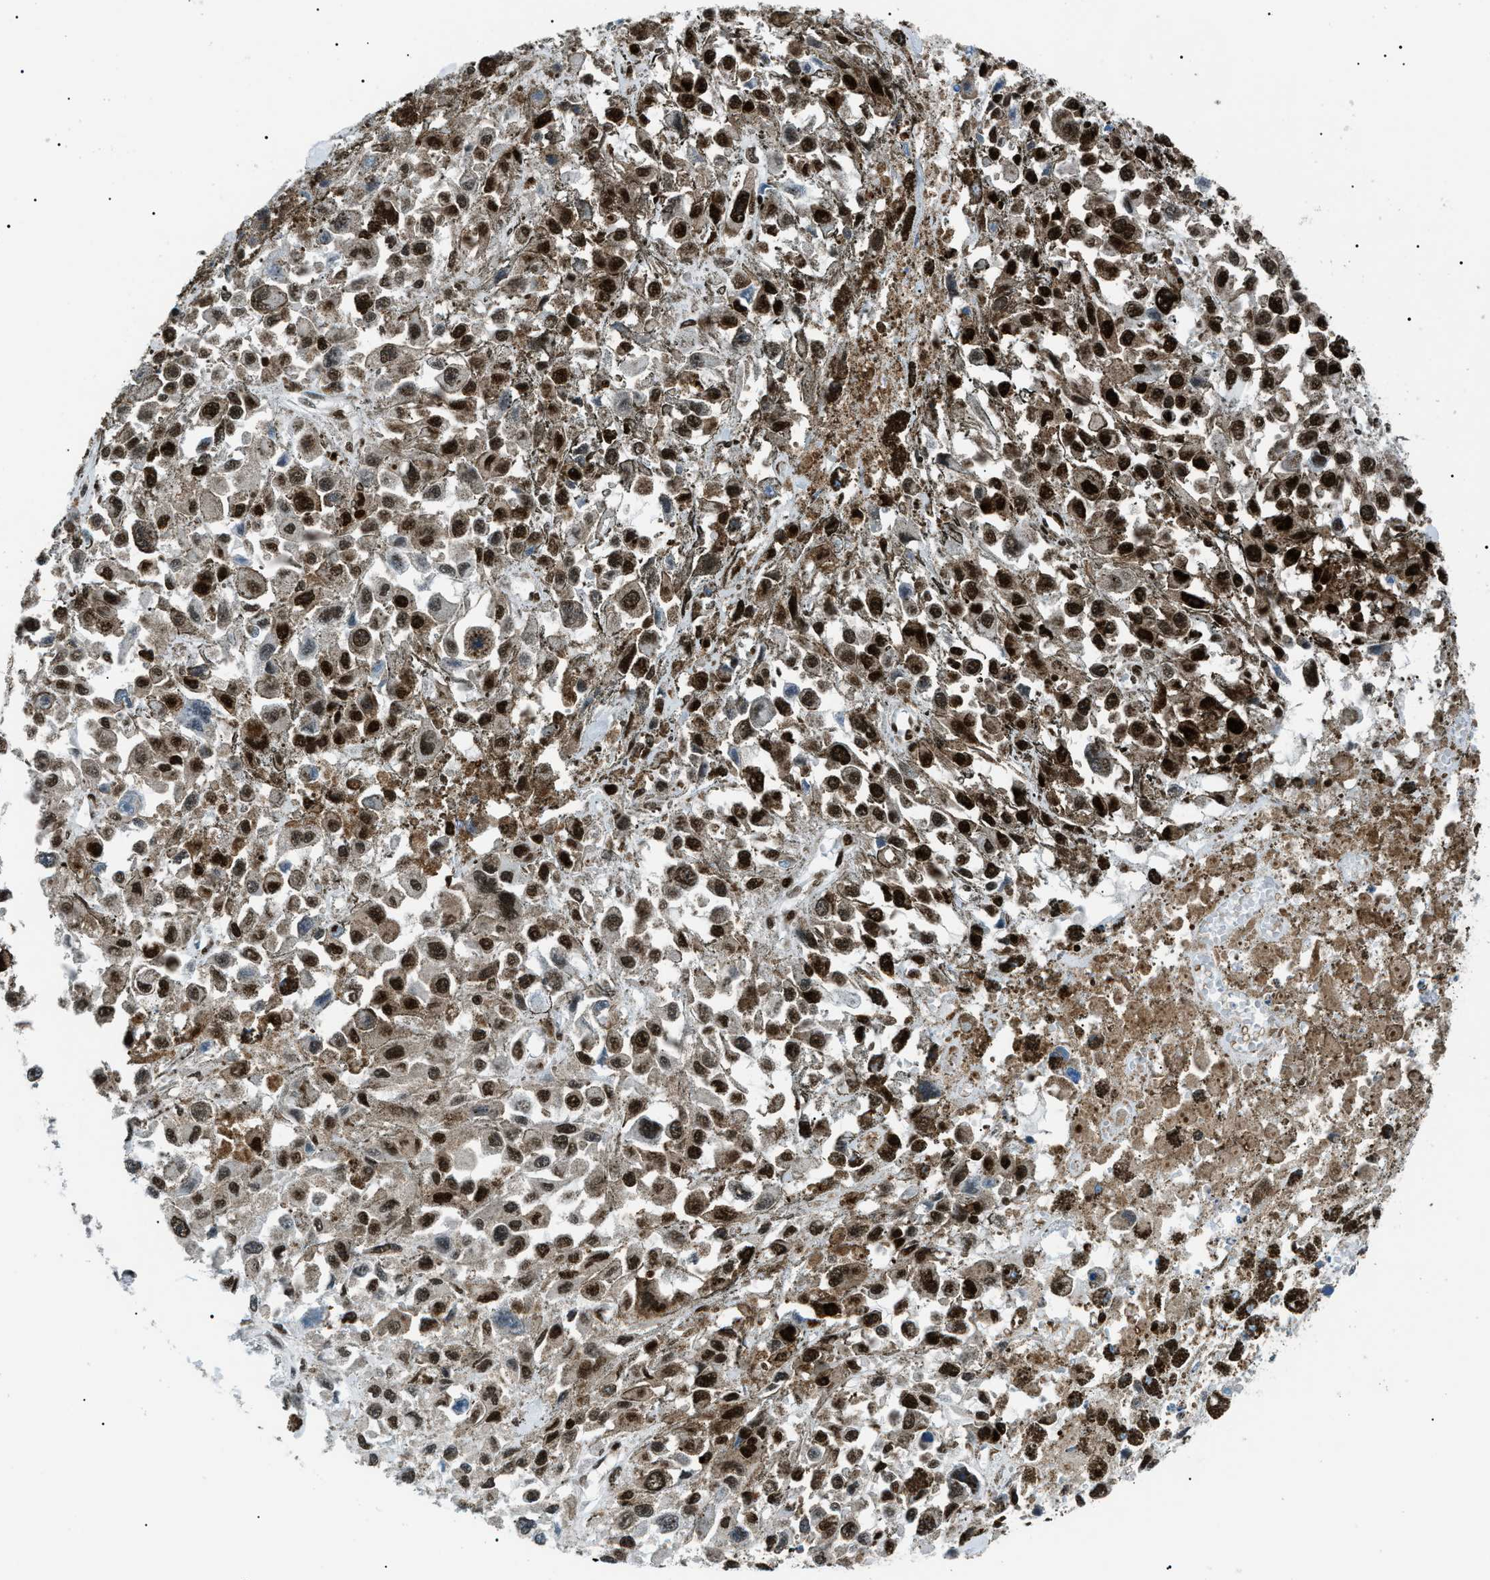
{"staining": {"intensity": "strong", "quantity": "25%-75%", "location": "nuclear"}, "tissue": "melanoma", "cell_type": "Tumor cells", "image_type": "cancer", "snomed": [{"axis": "morphology", "description": "Malignant melanoma, Metastatic site"}, {"axis": "topography", "description": "Lymph node"}], "caption": "A micrograph of melanoma stained for a protein demonstrates strong nuclear brown staining in tumor cells.", "gene": "HNRNPK", "patient": {"sex": "male", "age": 59}}